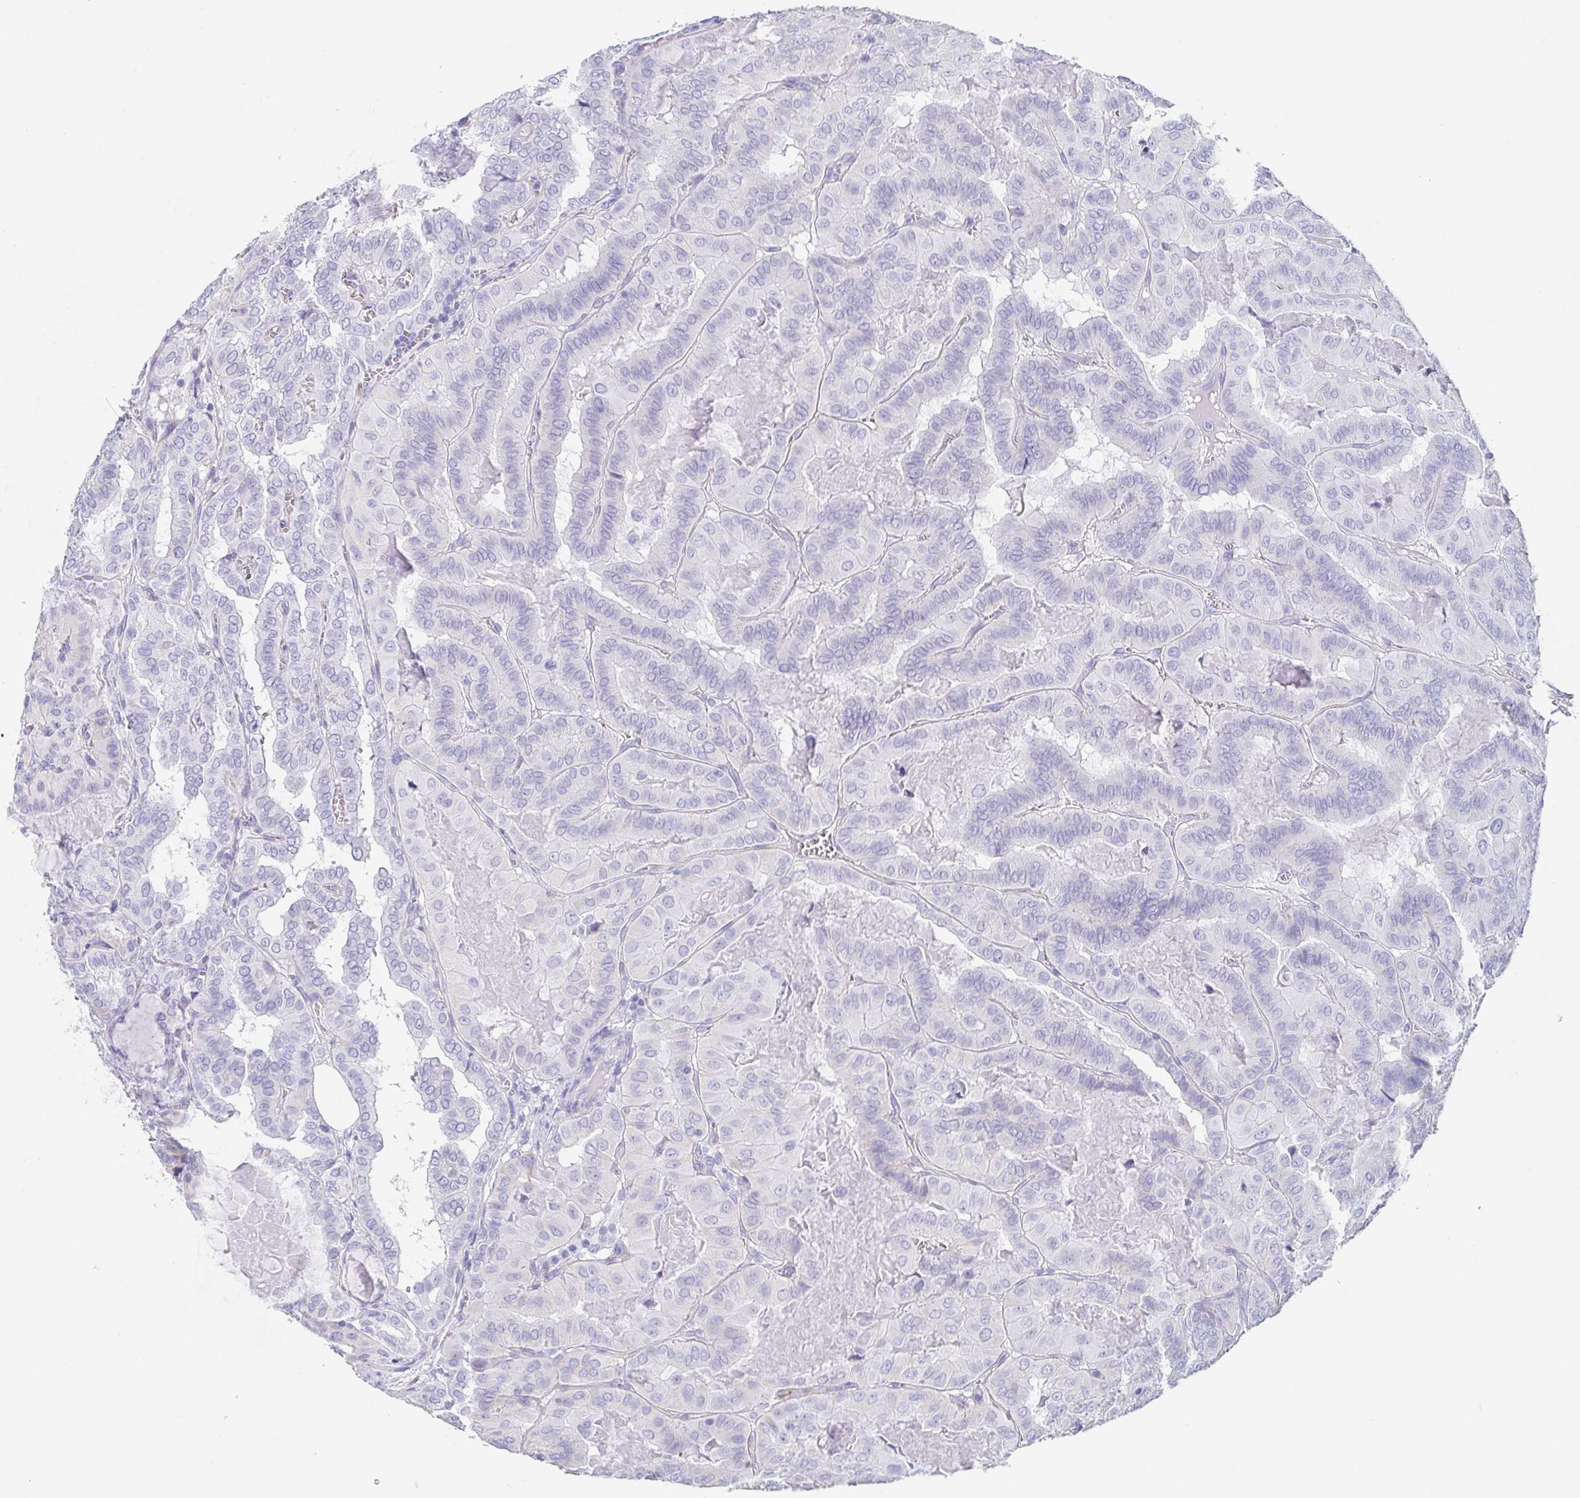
{"staining": {"intensity": "negative", "quantity": "none", "location": "none"}, "tissue": "thyroid cancer", "cell_type": "Tumor cells", "image_type": "cancer", "snomed": [{"axis": "morphology", "description": "Papillary adenocarcinoma, NOS"}, {"axis": "topography", "description": "Thyroid gland"}], "caption": "This image is of thyroid papillary adenocarcinoma stained with immunohistochemistry to label a protein in brown with the nuclei are counter-stained blue. There is no expression in tumor cells. Brightfield microscopy of immunohistochemistry stained with DAB (brown) and hematoxylin (blue), captured at high magnification.", "gene": "PRR27", "patient": {"sex": "female", "age": 46}}